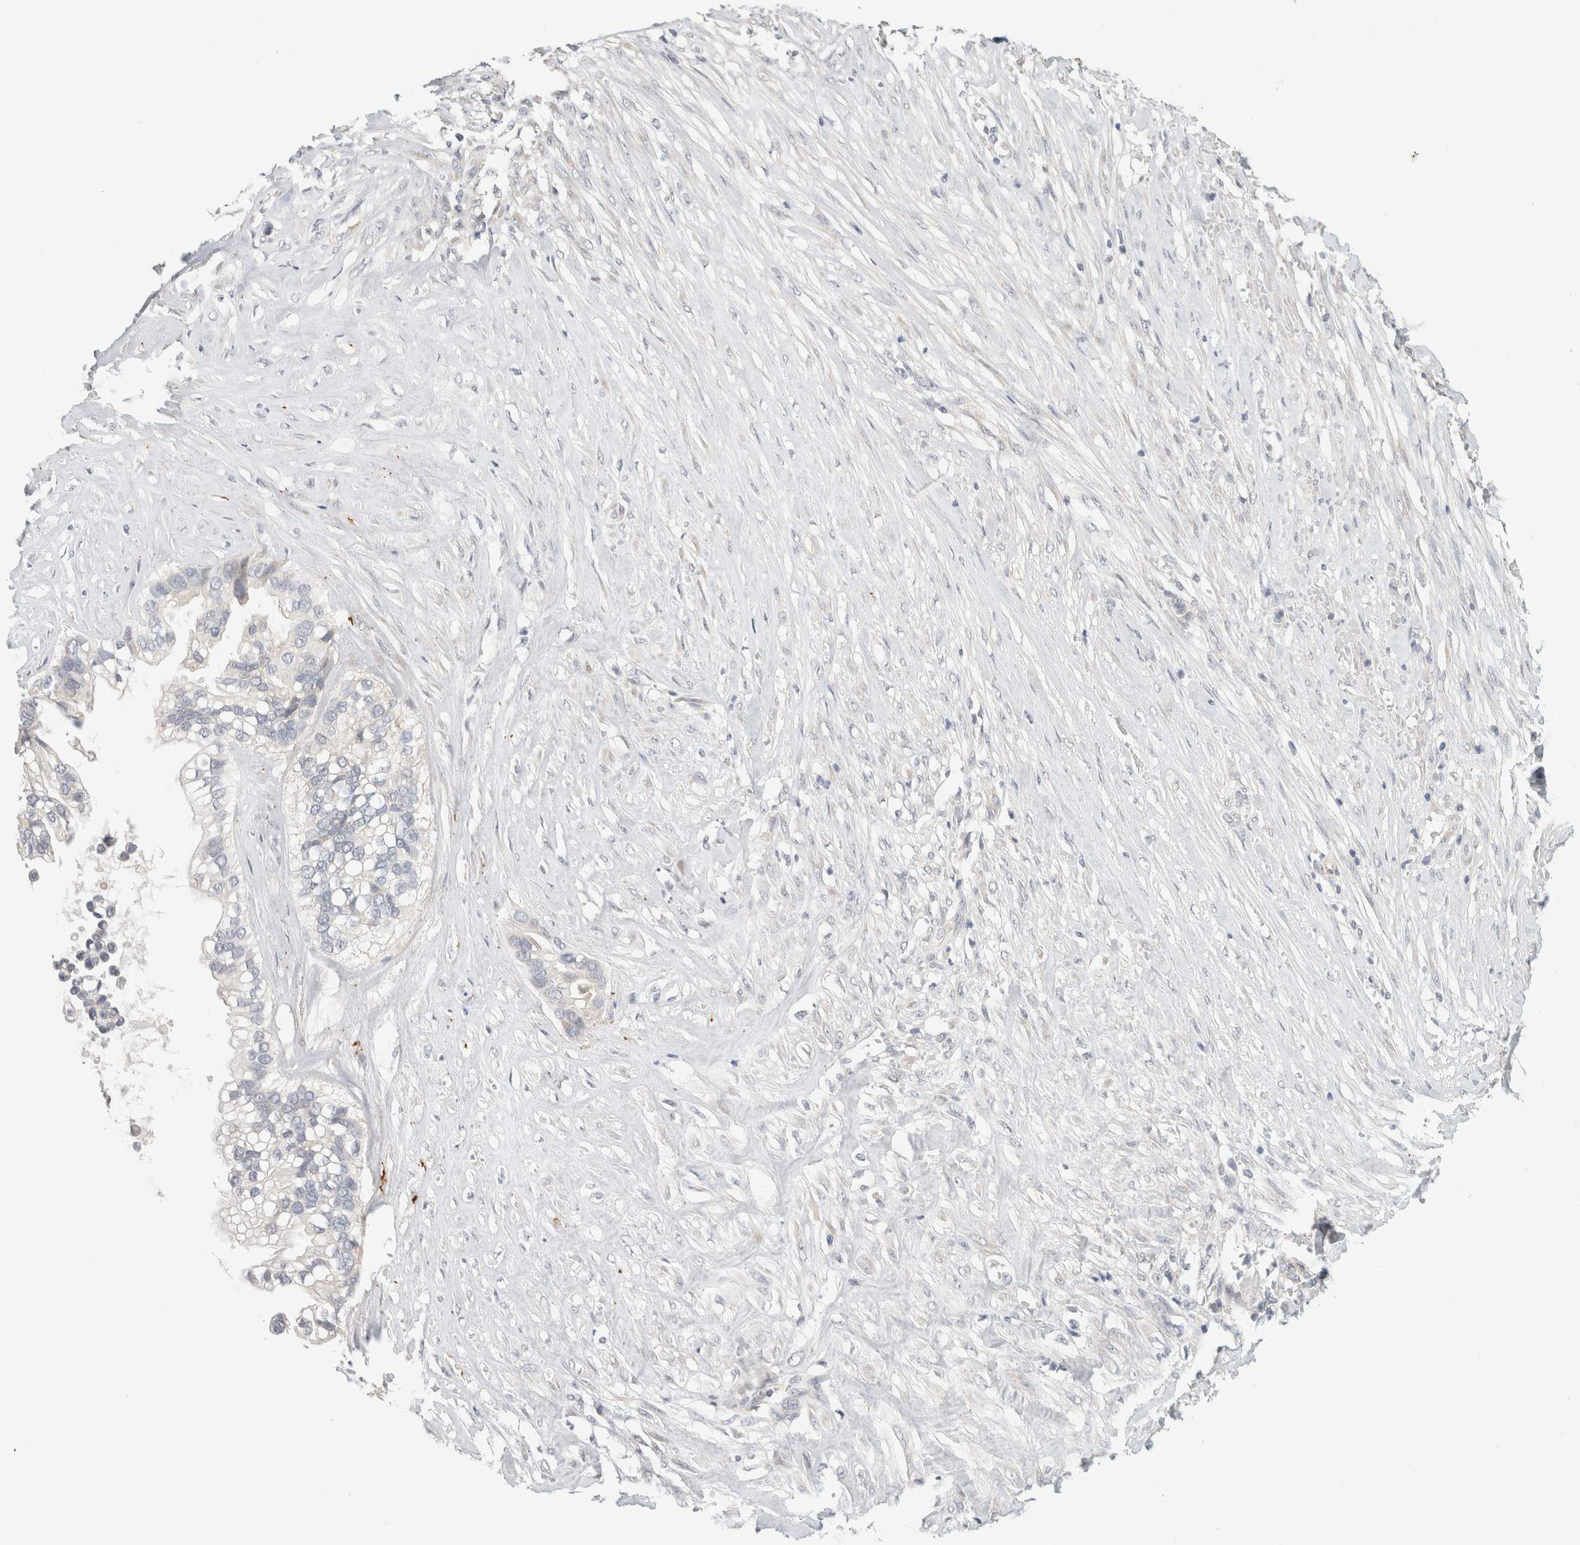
{"staining": {"intensity": "negative", "quantity": "none", "location": "none"}, "tissue": "ovarian cancer", "cell_type": "Tumor cells", "image_type": "cancer", "snomed": [{"axis": "morphology", "description": "Cystadenocarcinoma, mucinous, NOS"}, {"axis": "topography", "description": "Ovary"}], "caption": "Tumor cells are negative for protein expression in human ovarian cancer (mucinous cystadenocarcinoma). (DAB (3,3'-diaminobenzidine) immunohistochemistry (IHC) visualized using brightfield microscopy, high magnification).", "gene": "CHRM4", "patient": {"sex": "female", "age": 80}}